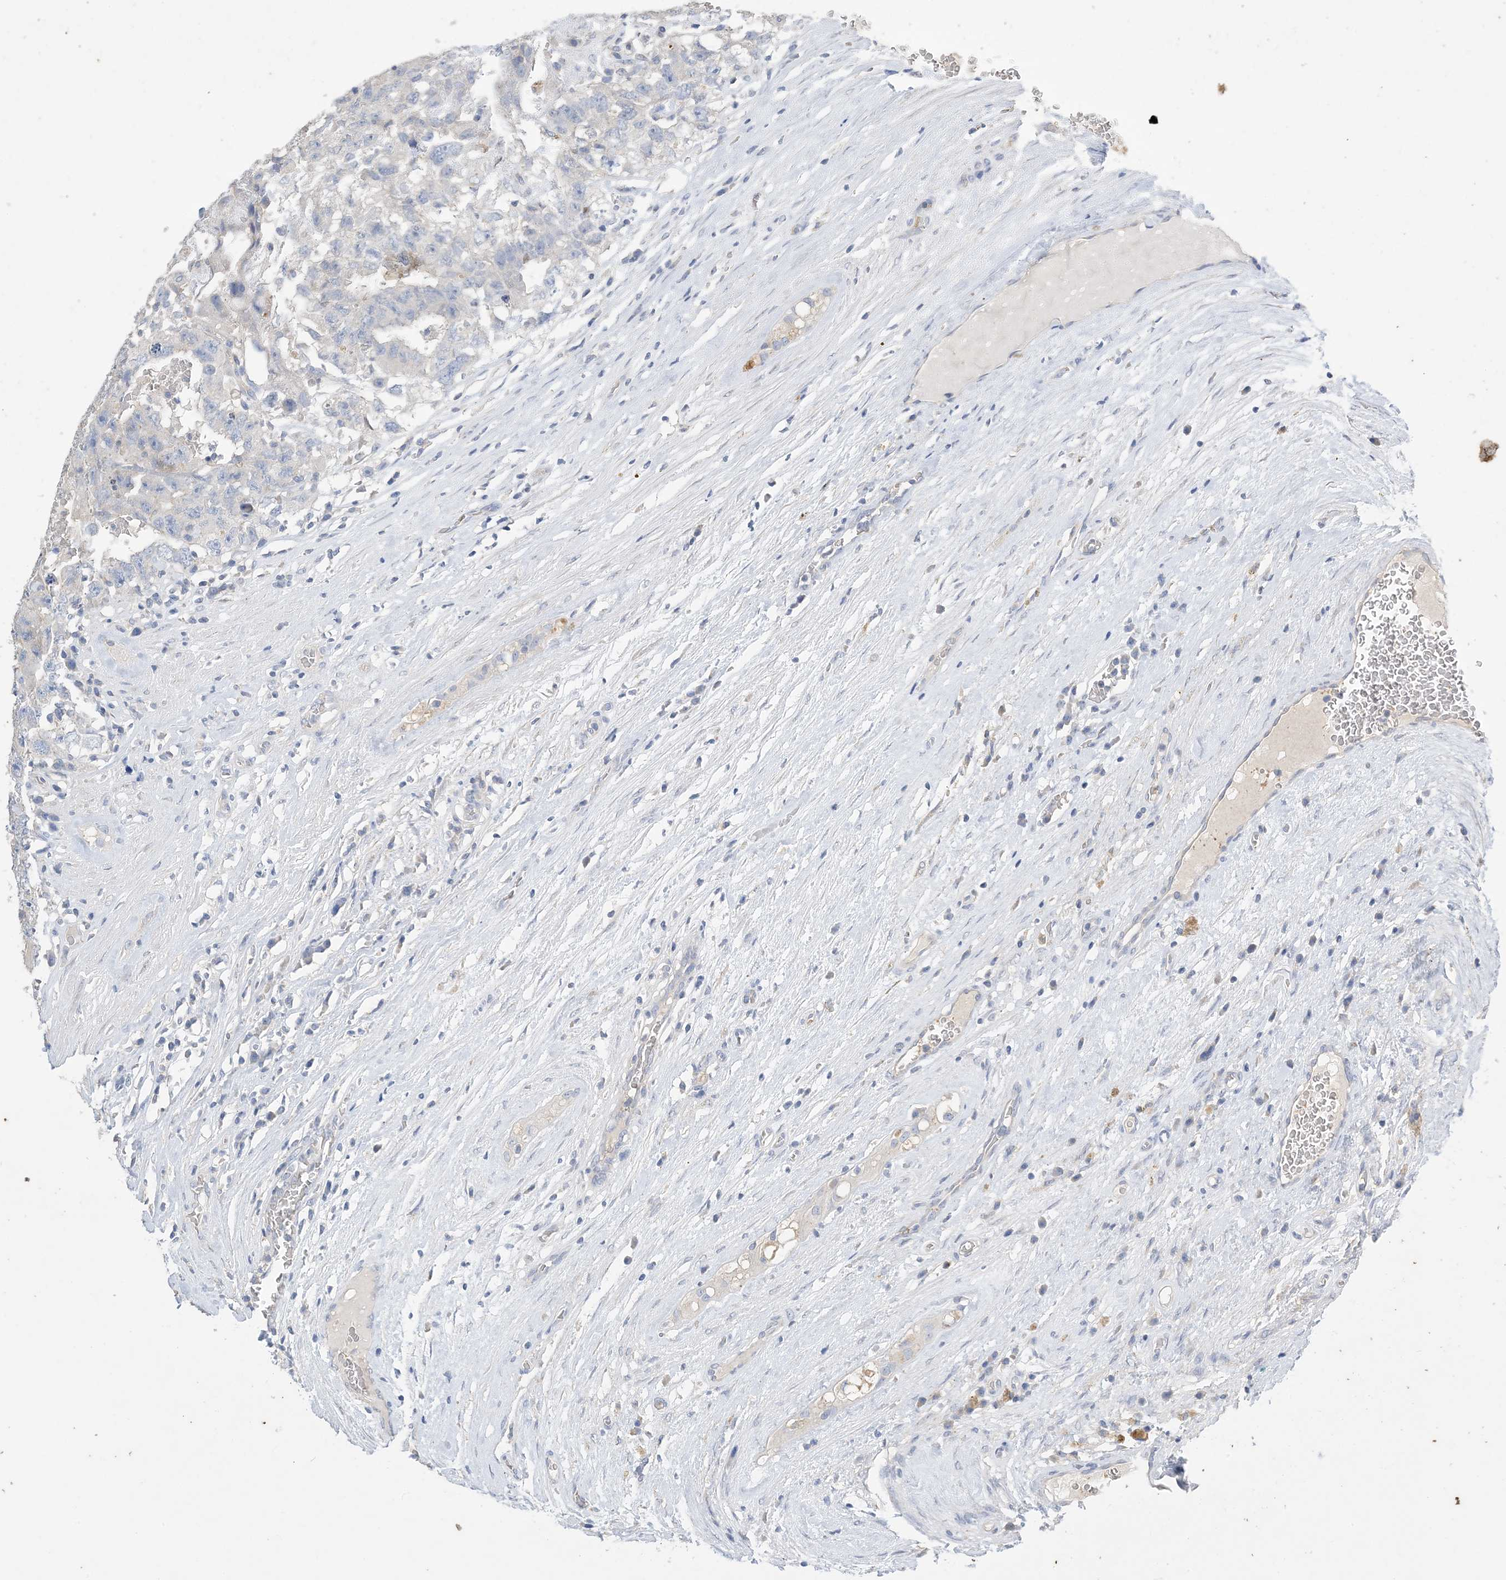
{"staining": {"intensity": "negative", "quantity": "none", "location": "none"}, "tissue": "testis cancer", "cell_type": "Tumor cells", "image_type": "cancer", "snomed": [{"axis": "morphology", "description": "Carcinoma, Embryonal, NOS"}, {"axis": "topography", "description": "Testis"}], "caption": "Tumor cells are negative for brown protein staining in testis embryonal carcinoma.", "gene": "KPRP", "patient": {"sex": "male", "age": 26}}